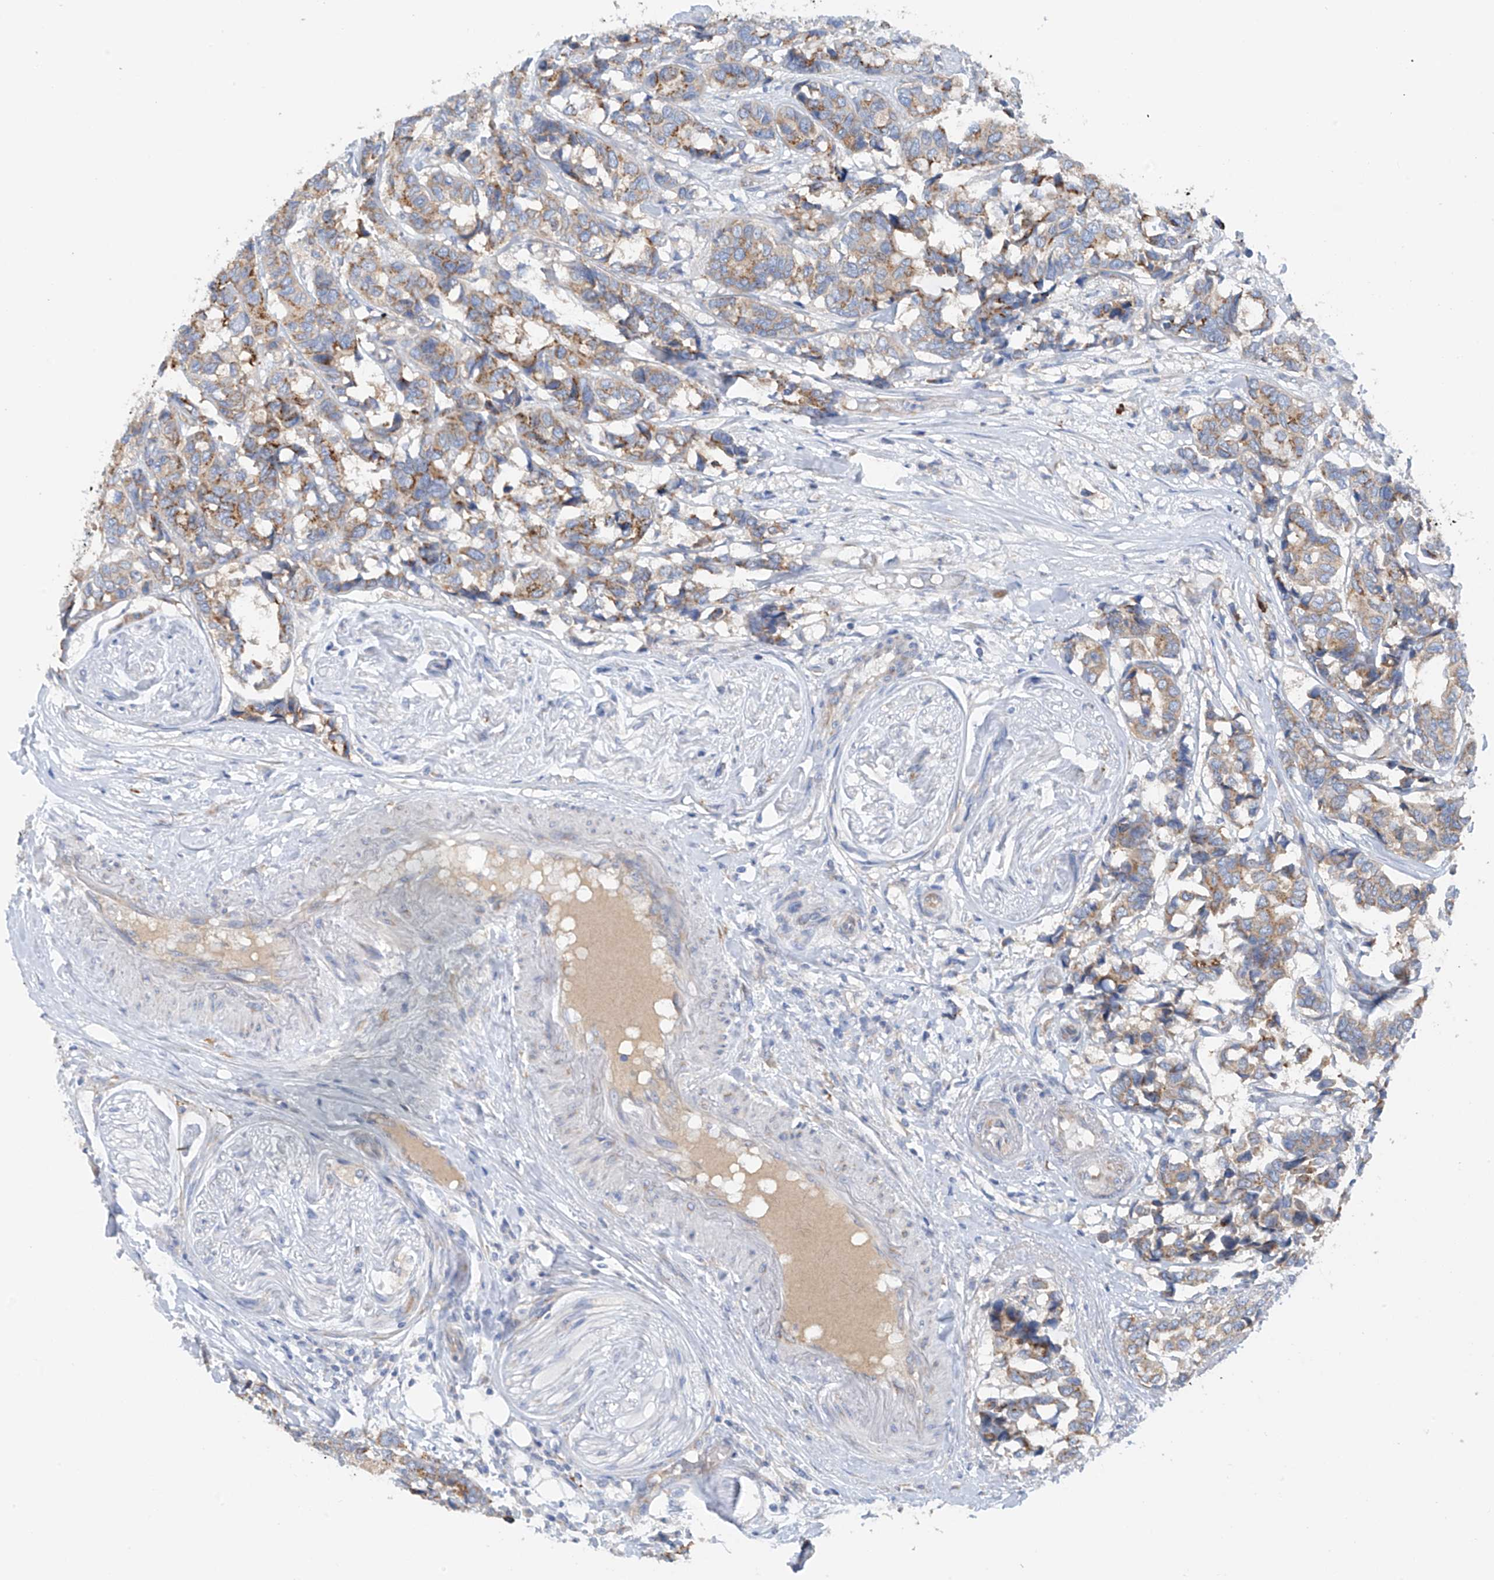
{"staining": {"intensity": "moderate", "quantity": ">75%", "location": "cytoplasmic/membranous"}, "tissue": "breast cancer", "cell_type": "Tumor cells", "image_type": "cancer", "snomed": [{"axis": "morphology", "description": "Duct carcinoma"}, {"axis": "topography", "description": "Breast"}], "caption": "Immunohistochemistry (DAB (3,3'-diaminobenzidine)) staining of human breast infiltrating ductal carcinoma shows moderate cytoplasmic/membranous protein staining in about >75% of tumor cells.", "gene": "SLC5A11", "patient": {"sex": "female", "age": 87}}